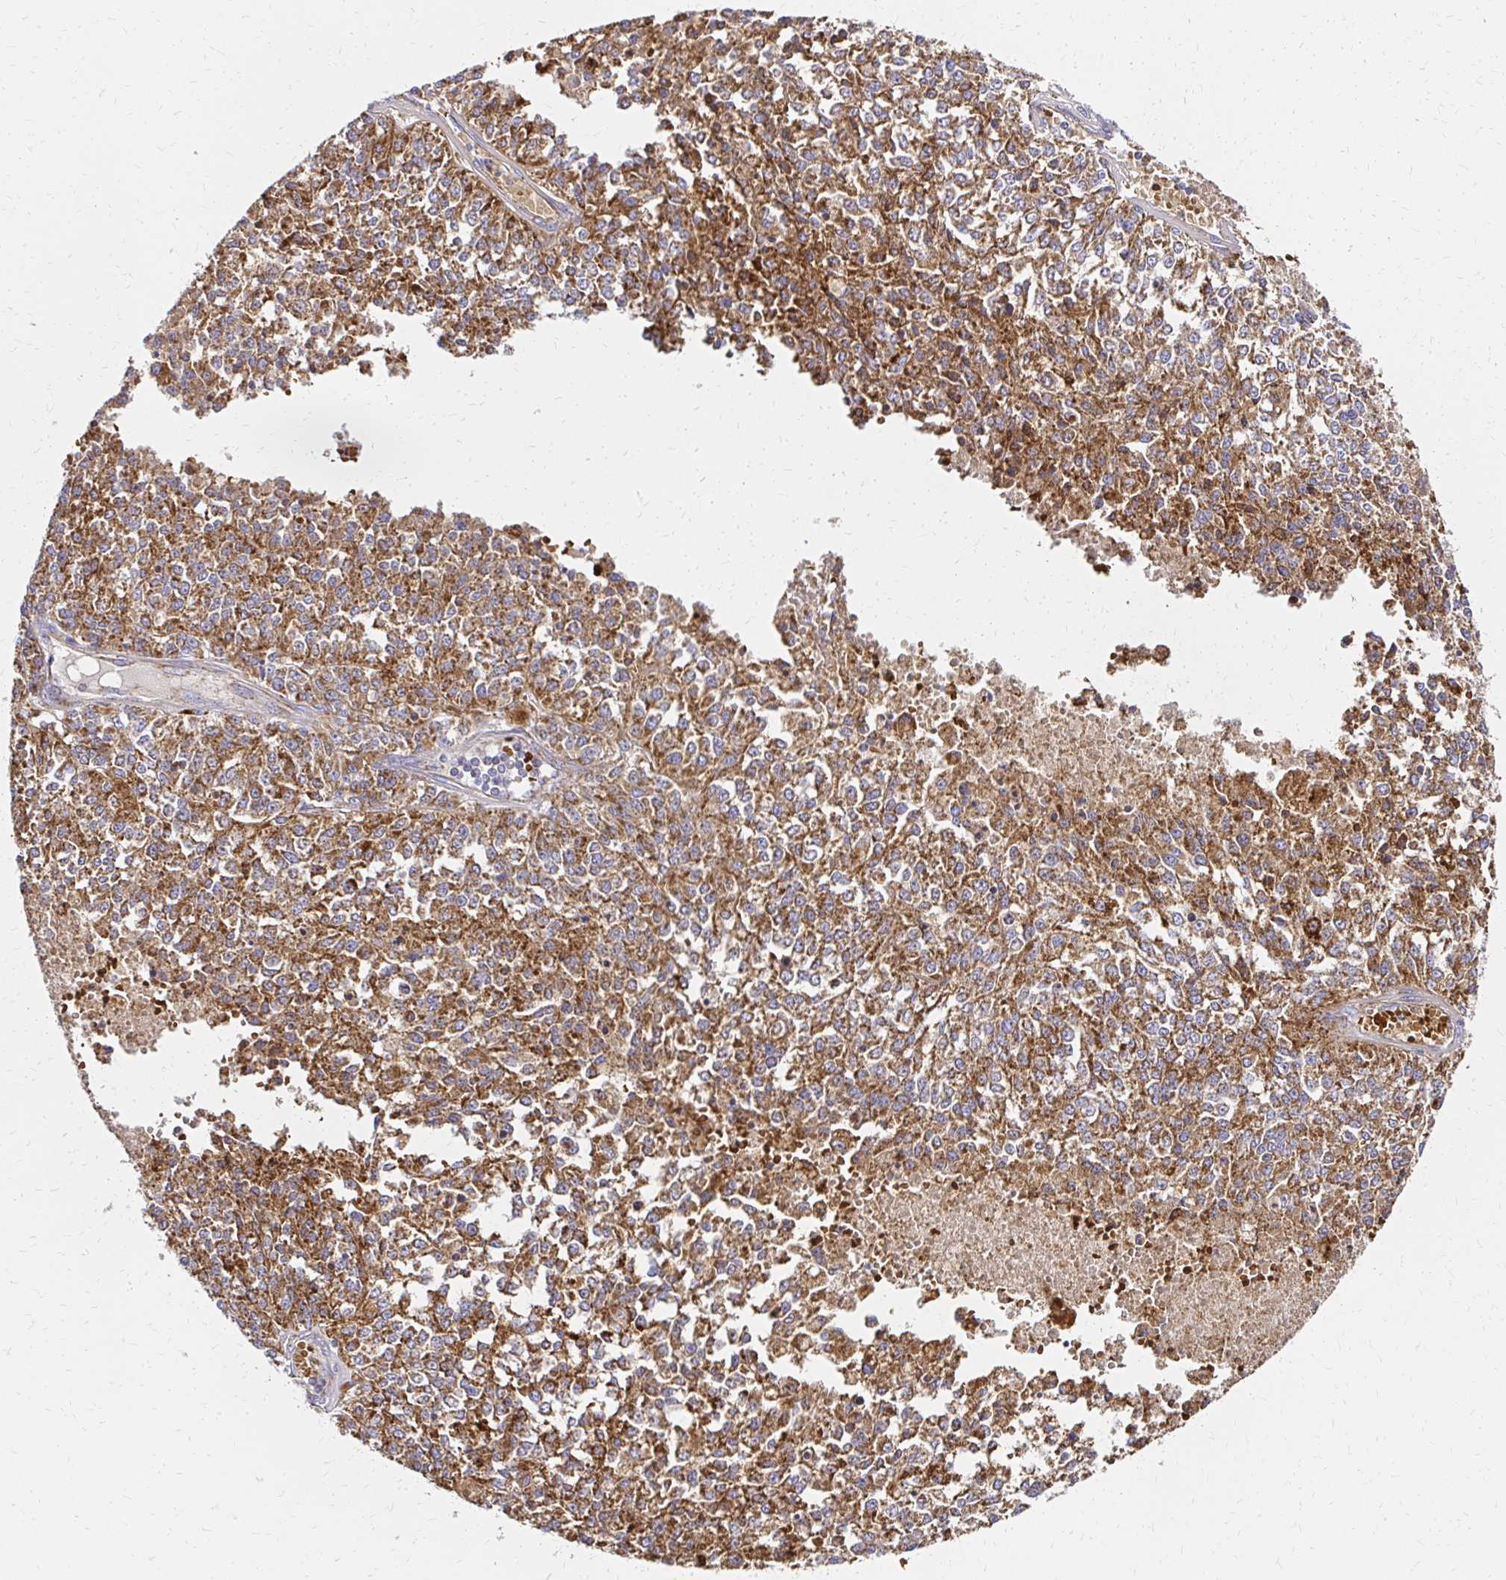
{"staining": {"intensity": "moderate", "quantity": ">75%", "location": "cytoplasmic/membranous"}, "tissue": "melanoma", "cell_type": "Tumor cells", "image_type": "cancer", "snomed": [{"axis": "morphology", "description": "Malignant melanoma, Metastatic site"}, {"axis": "topography", "description": "Lymph node"}], "caption": "Immunohistochemistry of melanoma demonstrates medium levels of moderate cytoplasmic/membranous positivity in about >75% of tumor cells.", "gene": "MRPL13", "patient": {"sex": "female", "age": 64}}